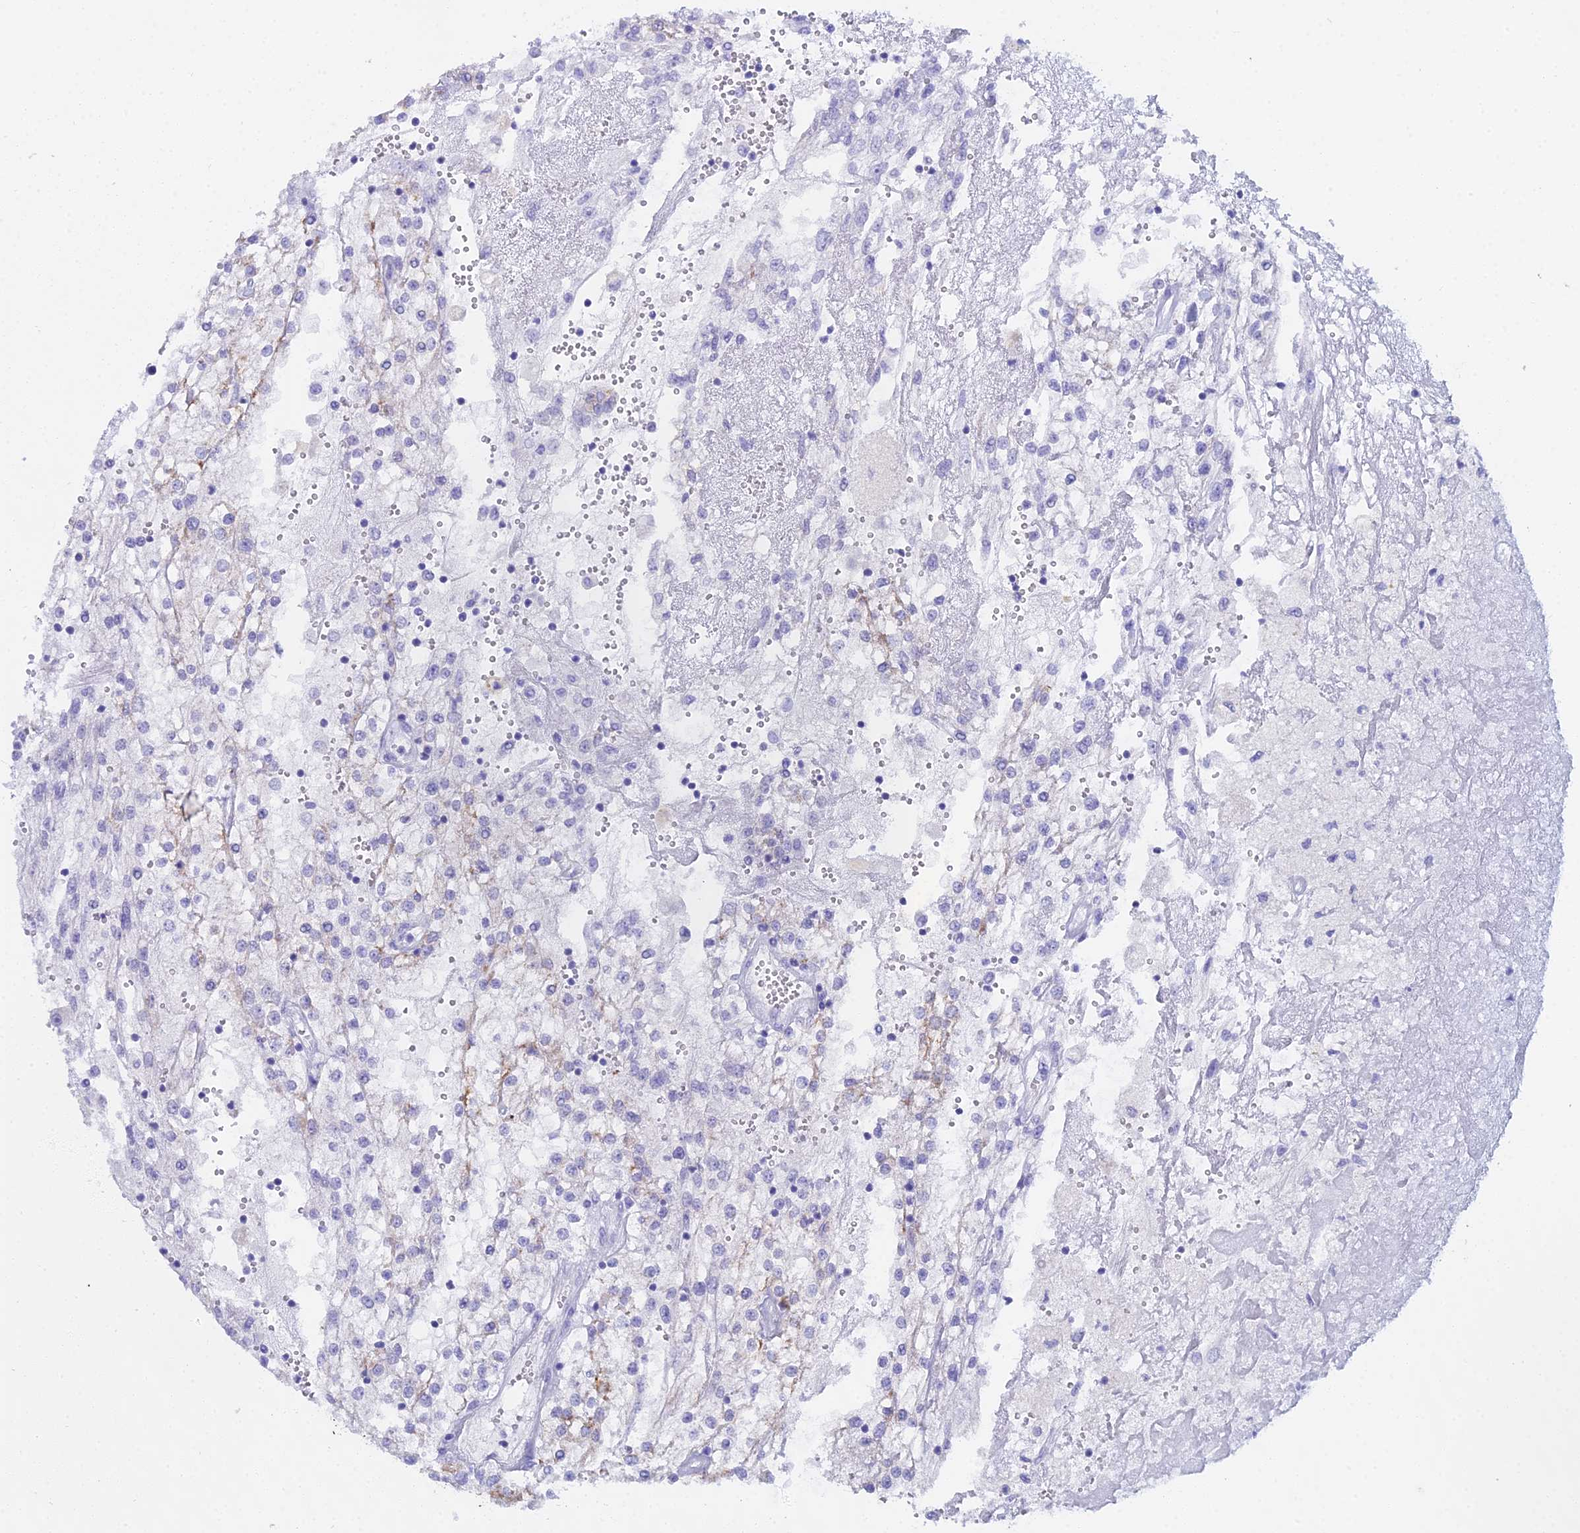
{"staining": {"intensity": "negative", "quantity": "none", "location": "none"}, "tissue": "renal cancer", "cell_type": "Tumor cells", "image_type": "cancer", "snomed": [{"axis": "morphology", "description": "Adenocarcinoma, NOS"}, {"axis": "topography", "description": "Kidney"}], "caption": "IHC image of renal adenocarcinoma stained for a protein (brown), which demonstrates no positivity in tumor cells.", "gene": "CGB2", "patient": {"sex": "female", "age": 52}}